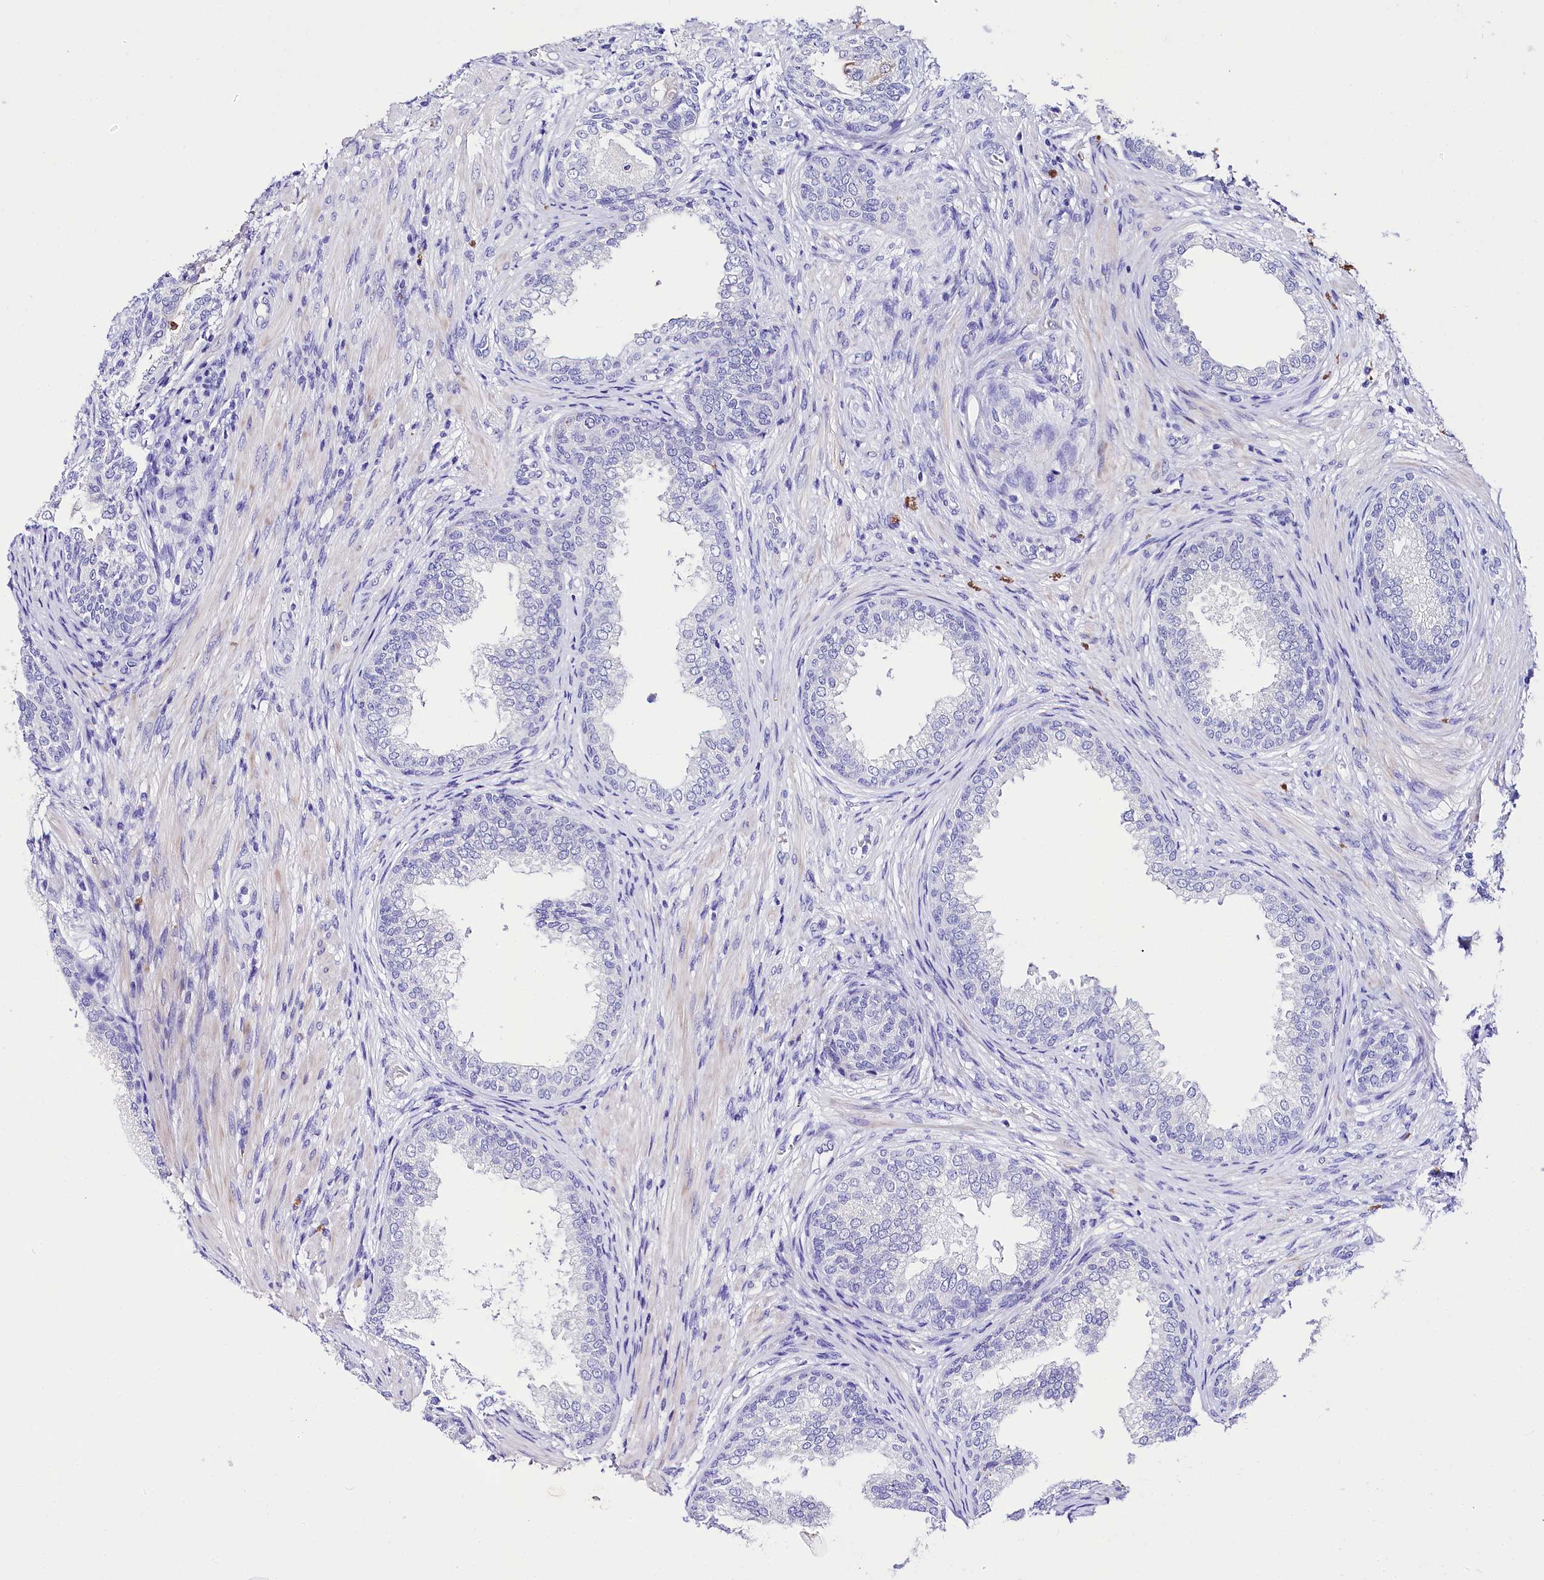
{"staining": {"intensity": "negative", "quantity": "none", "location": "none"}, "tissue": "prostate", "cell_type": "Glandular cells", "image_type": "normal", "snomed": [{"axis": "morphology", "description": "Normal tissue, NOS"}, {"axis": "topography", "description": "Prostate"}], "caption": "Human prostate stained for a protein using immunohistochemistry (IHC) demonstrates no expression in glandular cells.", "gene": "A2ML1", "patient": {"sex": "male", "age": 76}}